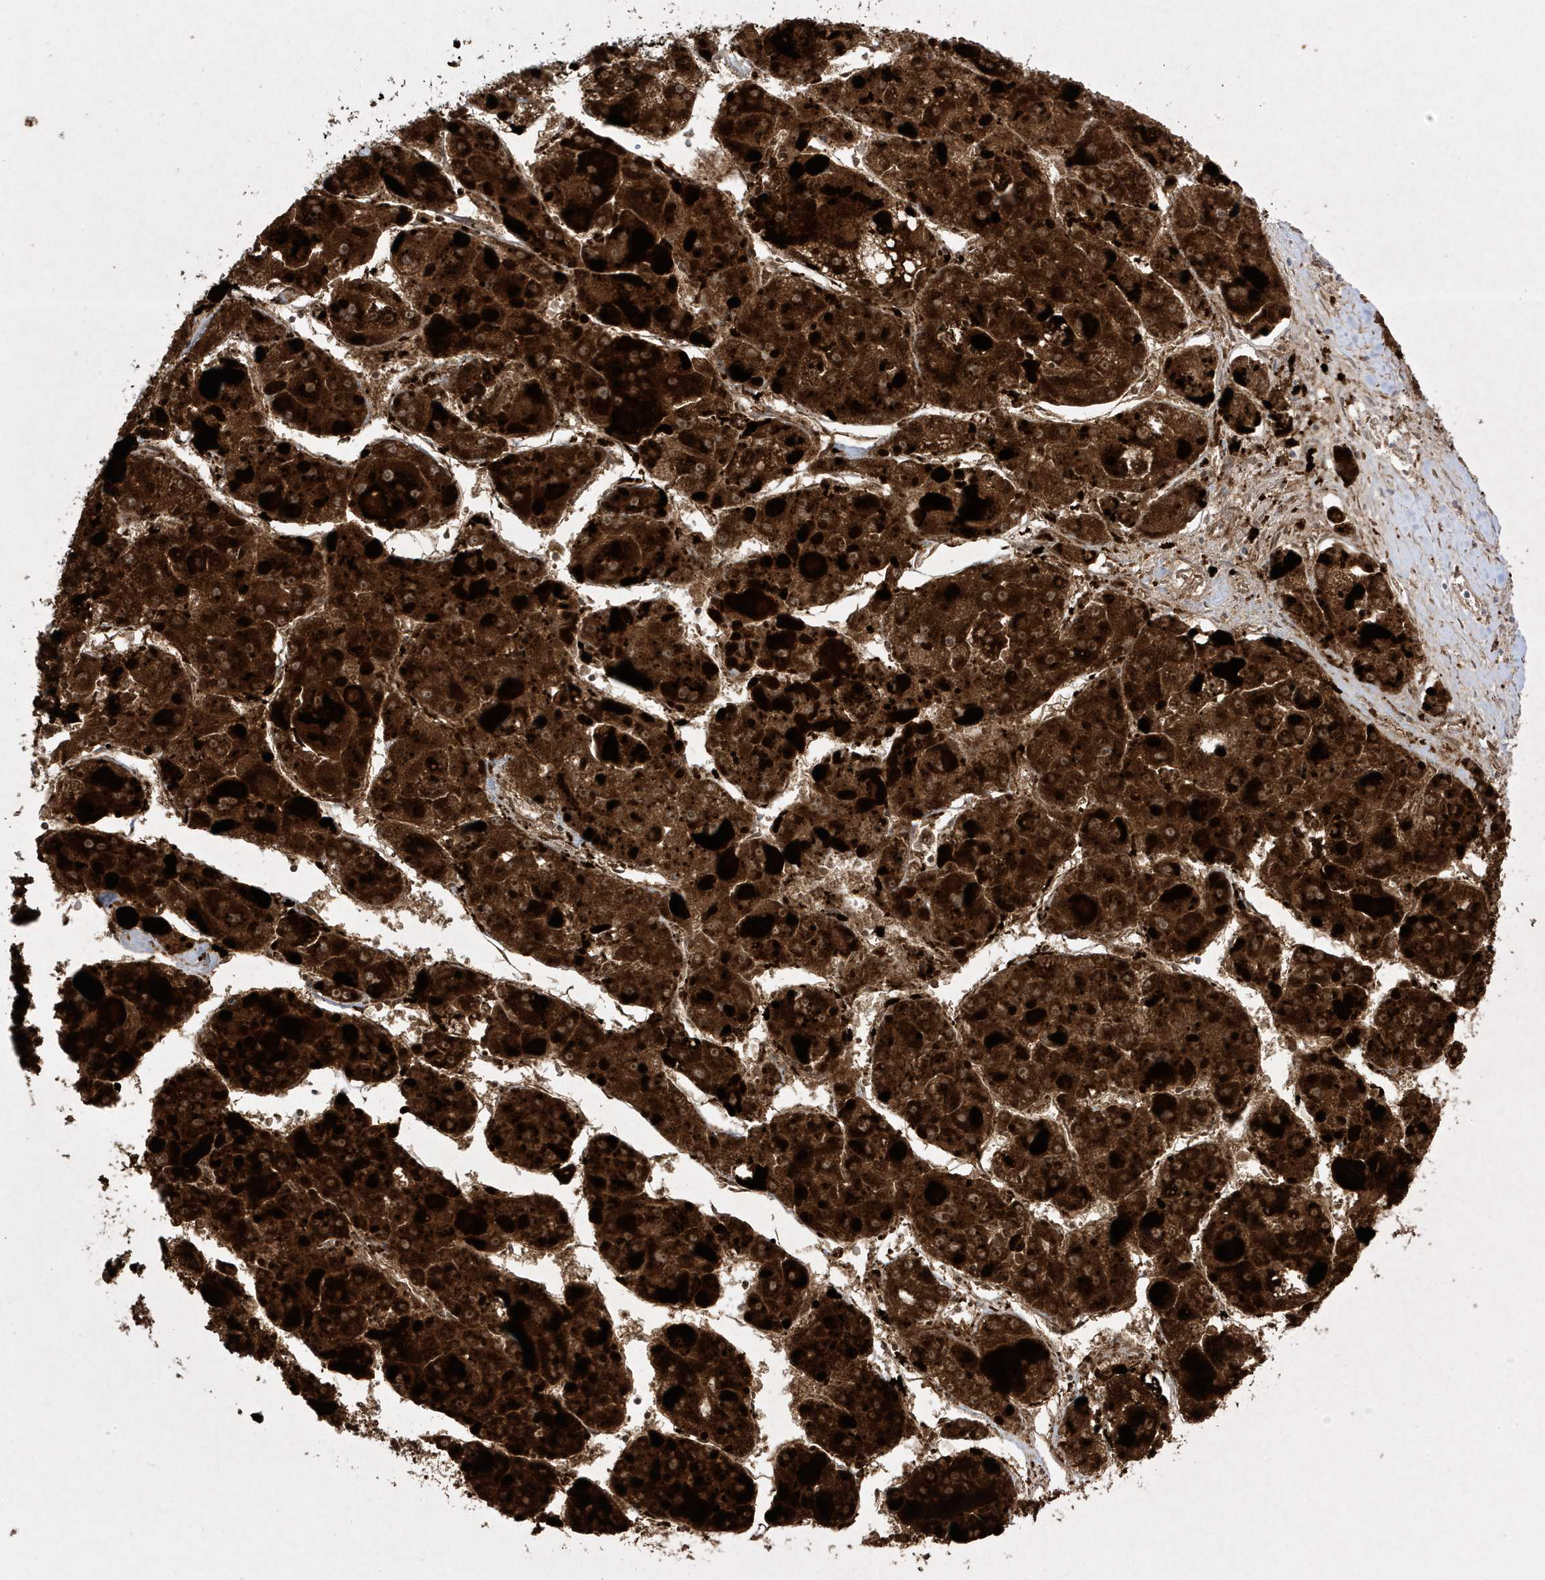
{"staining": {"intensity": "strong", "quantity": ">75%", "location": "cytoplasmic/membranous"}, "tissue": "liver cancer", "cell_type": "Tumor cells", "image_type": "cancer", "snomed": [{"axis": "morphology", "description": "Carcinoma, Hepatocellular, NOS"}, {"axis": "topography", "description": "Liver"}], "caption": "Approximately >75% of tumor cells in hepatocellular carcinoma (liver) display strong cytoplasmic/membranous protein staining as visualized by brown immunohistochemical staining.", "gene": "ADAMTSL3", "patient": {"sex": "female", "age": 73}}